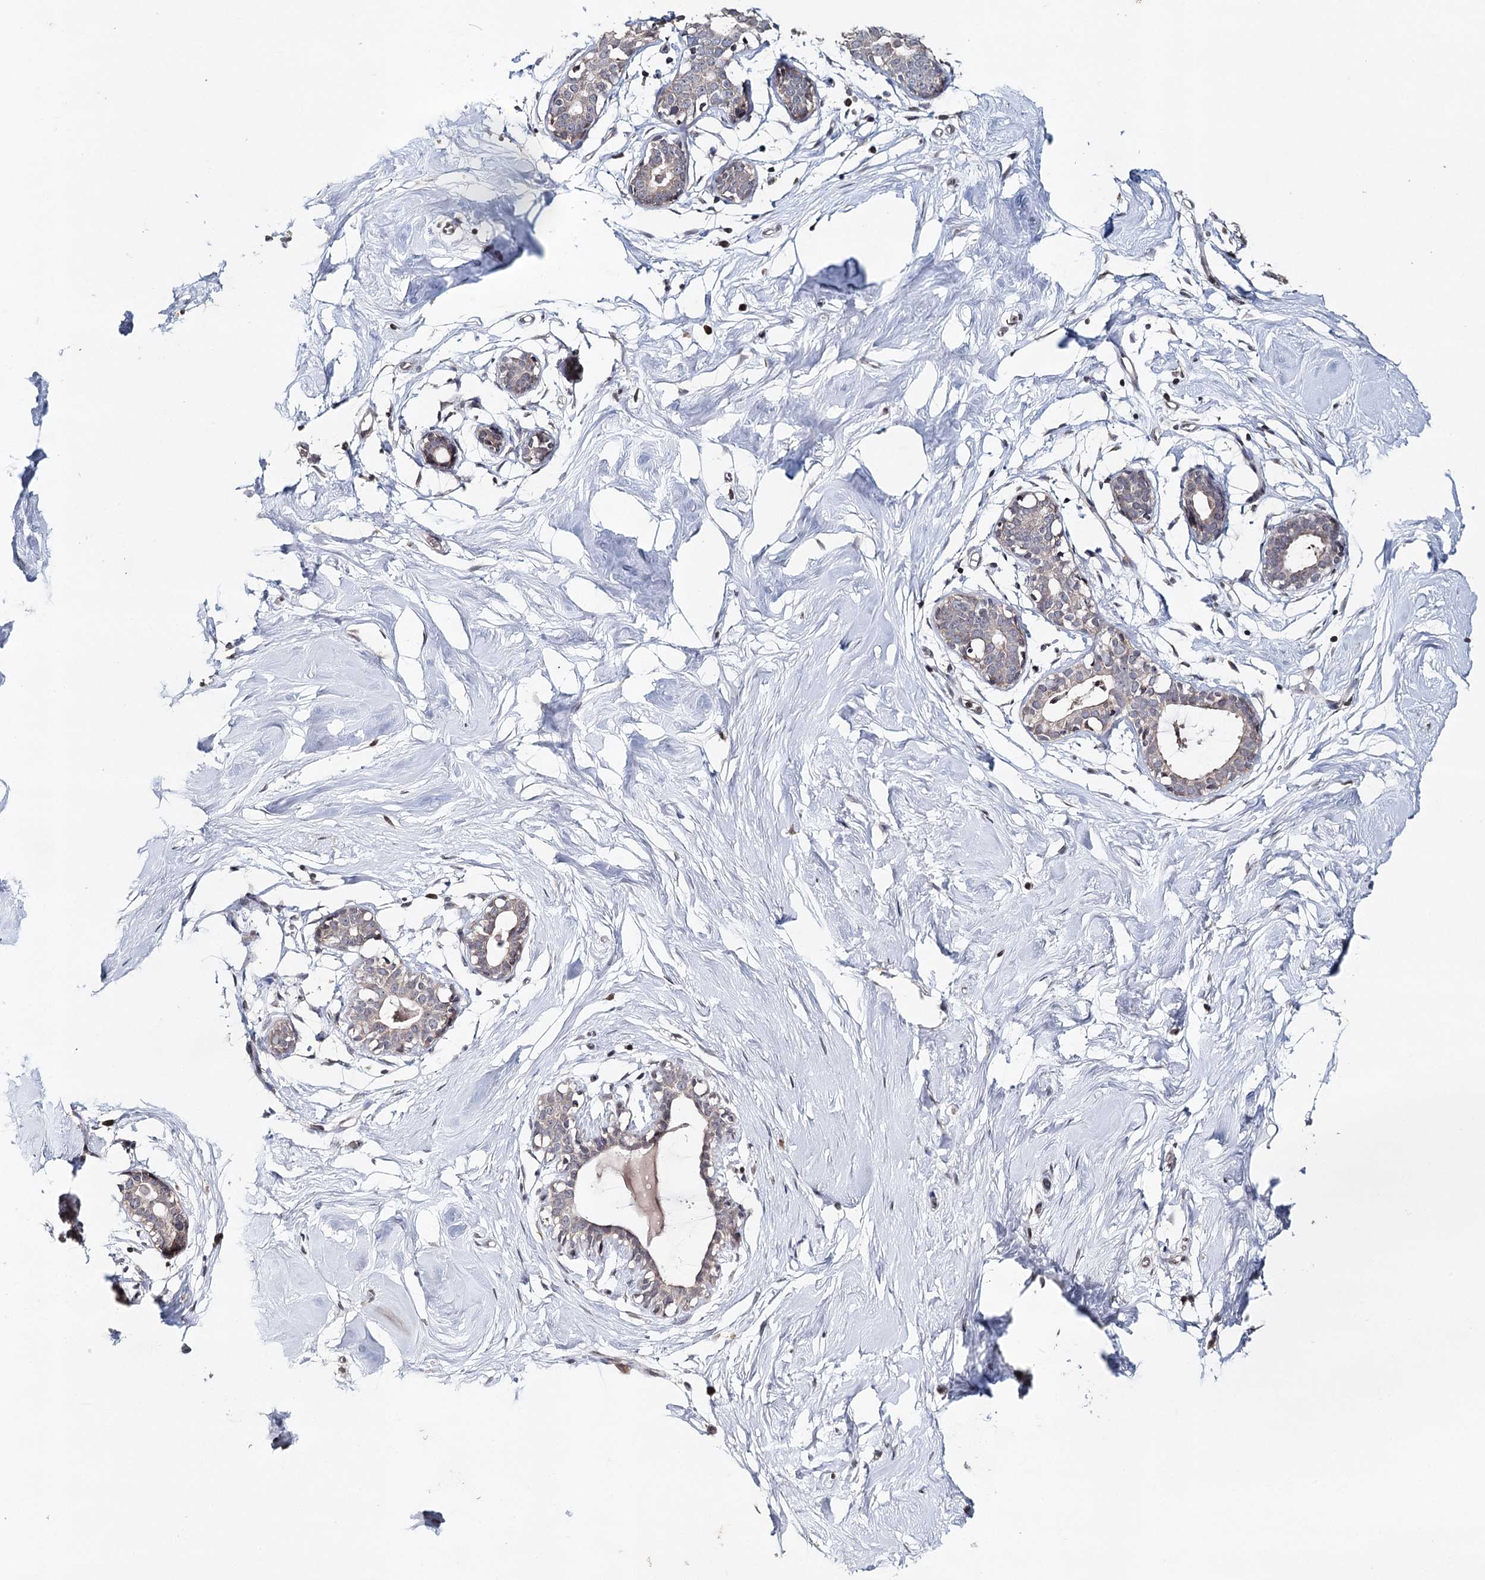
{"staining": {"intensity": "negative", "quantity": "none", "location": "none"}, "tissue": "breast", "cell_type": "Adipocytes", "image_type": "normal", "snomed": [{"axis": "morphology", "description": "Normal tissue, NOS"}, {"axis": "morphology", "description": "Adenoma, NOS"}, {"axis": "topography", "description": "Breast"}], "caption": "Adipocytes show no significant protein staining in normal breast. The staining was performed using DAB (3,3'-diaminobenzidine) to visualize the protein expression in brown, while the nuclei were stained in blue with hematoxylin (Magnification: 20x).", "gene": "ICOS", "patient": {"sex": "female", "age": 23}}